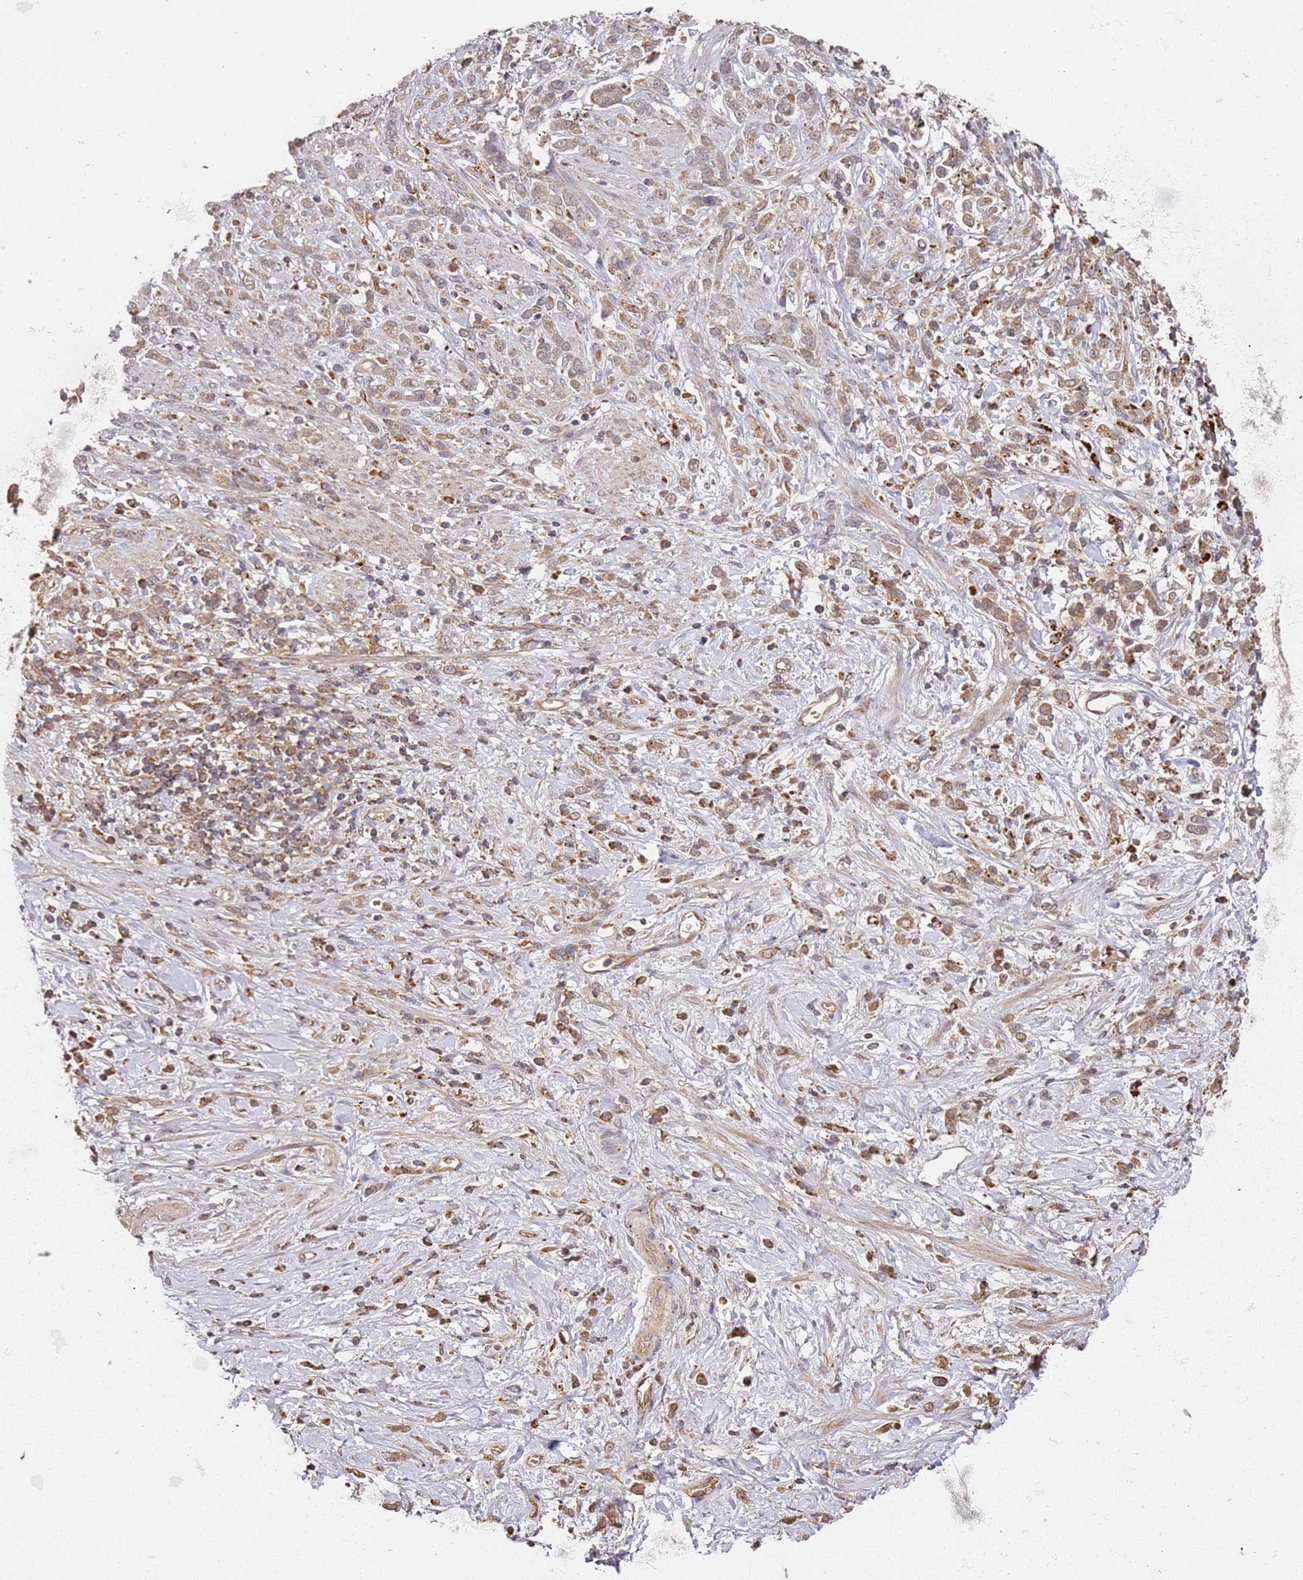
{"staining": {"intensity": "moderate", "quantity": ">75%", "location": "cytoplasmic/membranous"}, "tissue": "stomach cancer", "cell_type": "Tumor cells", "image_type": "cancer", "snomed": [{"axis": "morphology", "description": "Adenocarcinoma, NOS"}, {"axis": "topography", "description": "Stomach"}], "caption": "DAB immunohistochemical staining of human adenocarcinoma (stomach) shows moderate cytoplasmic/membranous protein staining in approximately >75% of tumor cells.", "gene": "SCGB2B2", "patient": {"sex": "female", "age": 60}}